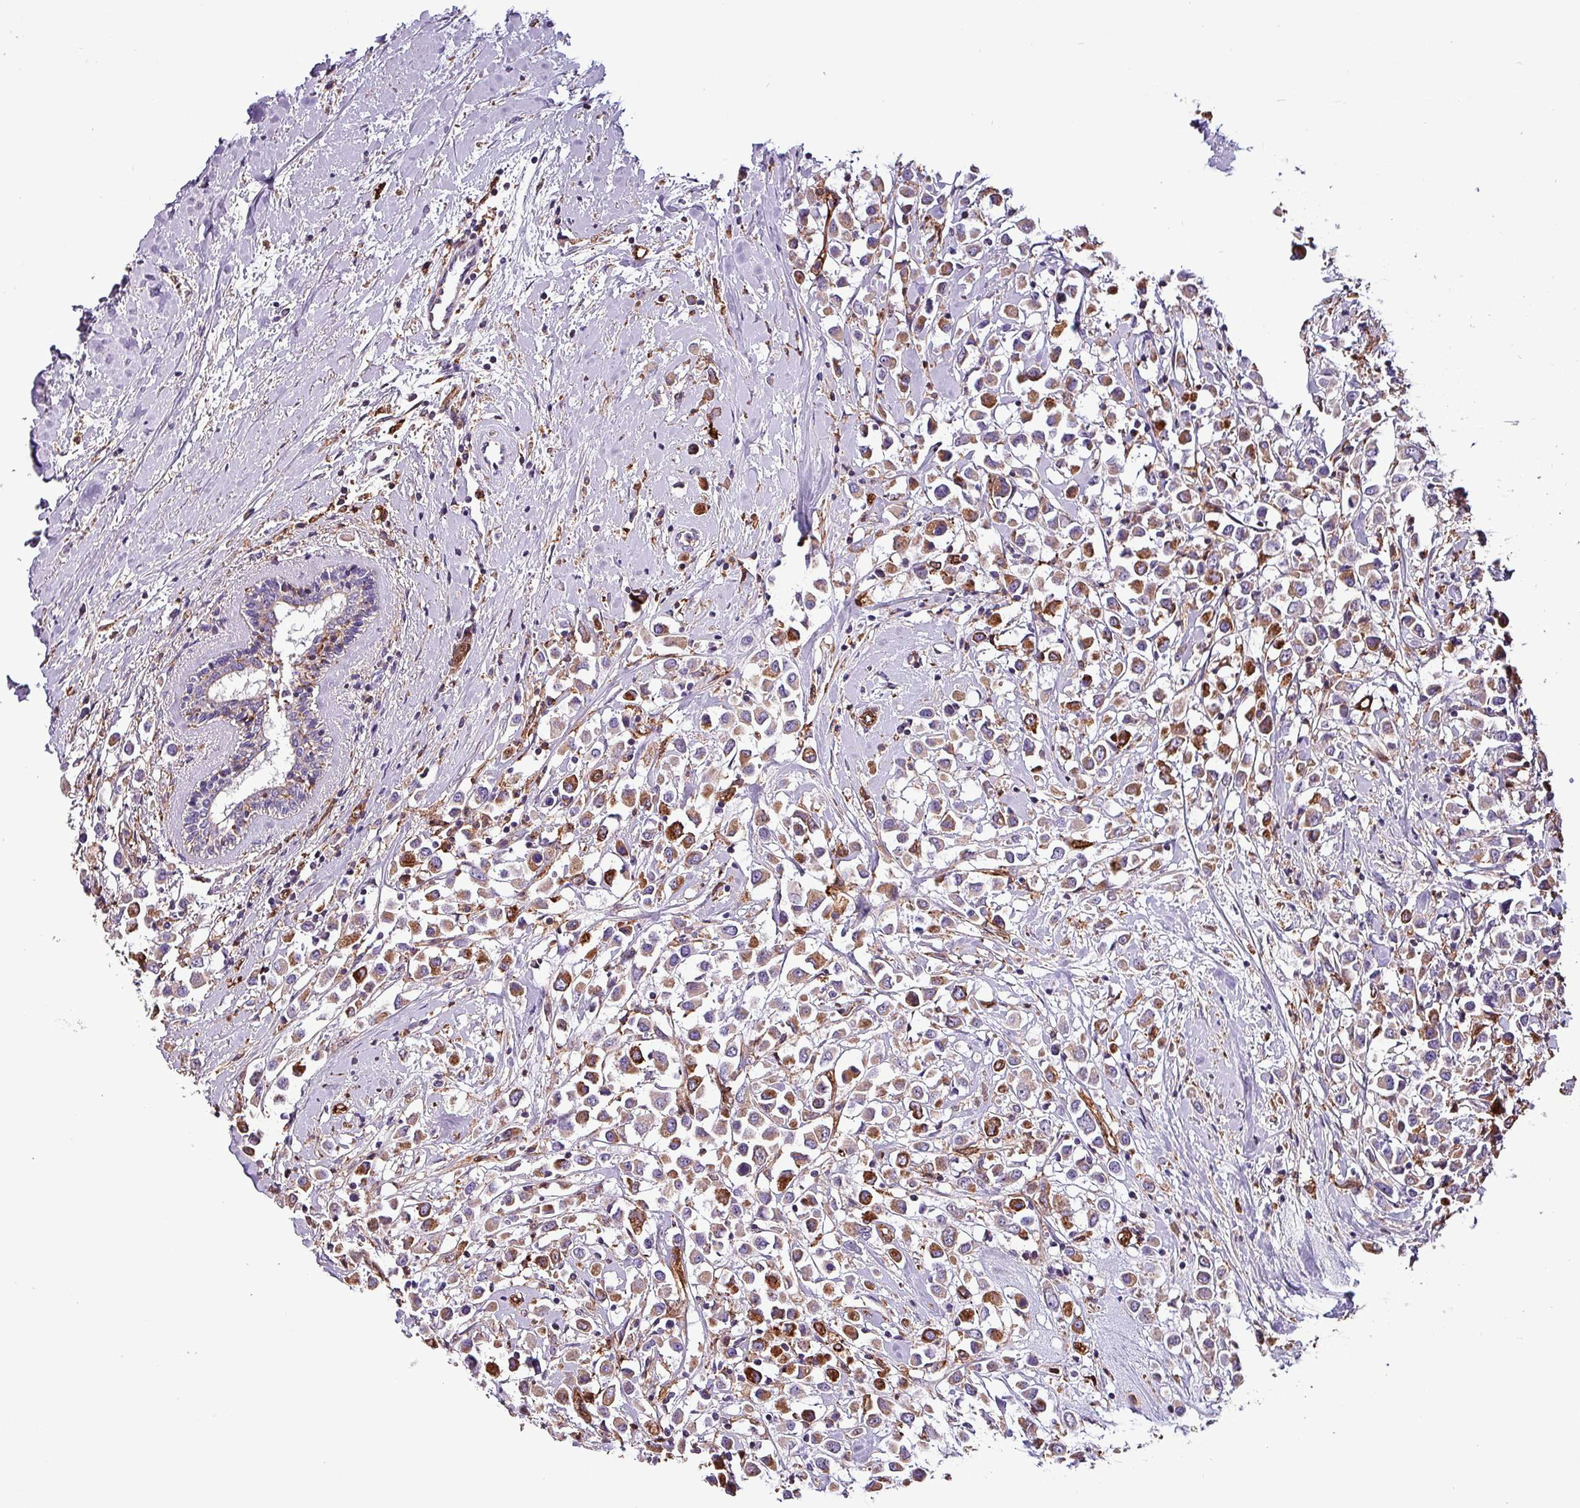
{"staining": {"intensity": "moderate", "quantity": "25%-75%", "location": "cytoplasmic/membranous"}, "tissue": "breast cancer", "cell_type": "Tumor cells", "image_type": "cancer", "snomed": [{"axis": "morphology", "description": "Duct carcinoma"}, {"axis": "topography", "description": "Breast"}], "caption": "This is a photomicrograph of immunohistochemistry (IHC) staining of breast cancer (invasive ductal carcinoma), which shows moderate staining in the cytoplasmic/membranous of tumor cells.", "gene": "SCIN", "patient": {"sex": "female", "age": 87}}